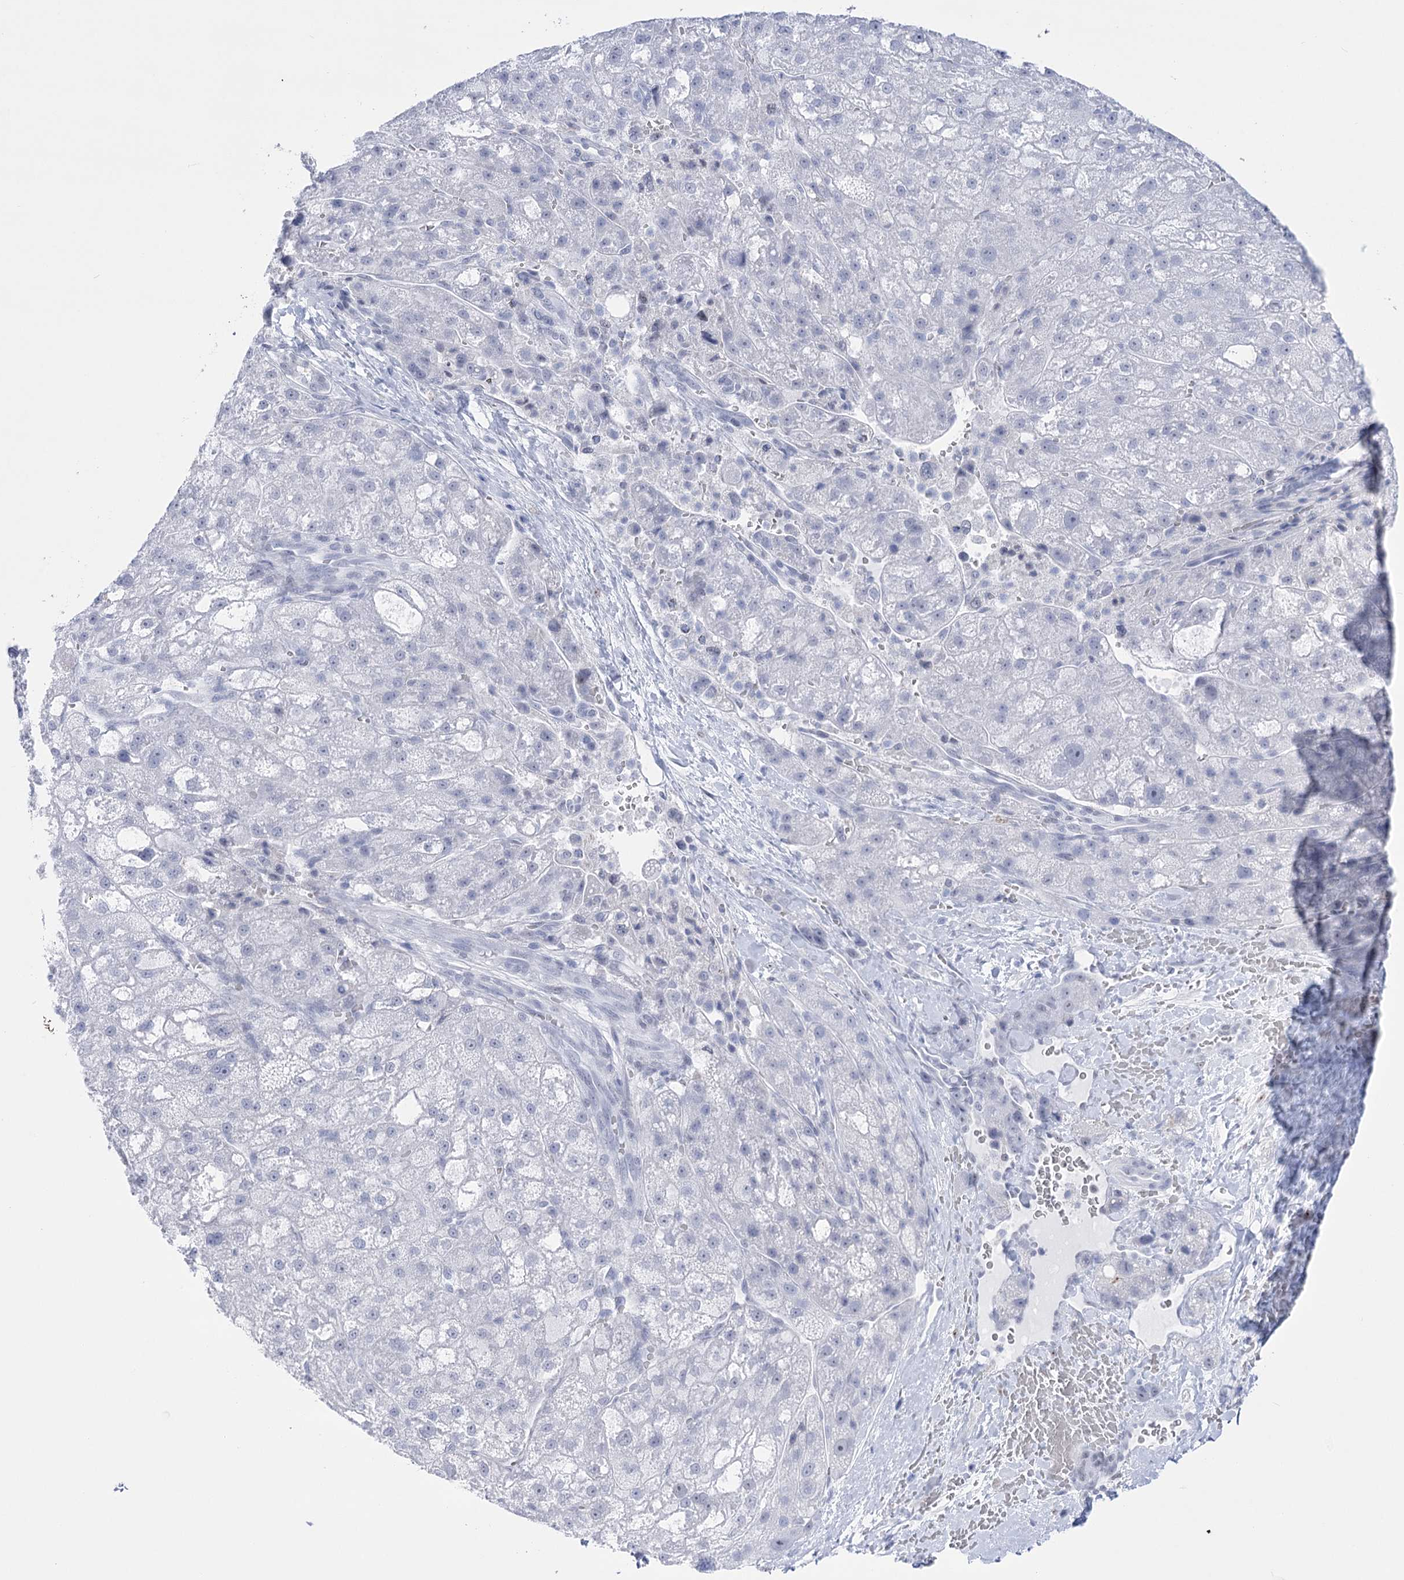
{"staining": {"intensity": "negative", "quantity": "none", "location": "none"}, "tissue": "liver cancer", "cell_type": "Tumor cells", "image_type": "cancer", "snomed": [{"axis": "morphology", "description": "Normal tissue, NOS"}, {"axis": "morphology", "description": "Carcinoma, Hepatocellular, NOS"}, {"axis": "topography", "description": "Liver"}], "caption": "A high-resolution micrograph shows immunohistochemistry staining of liver cancer, which reveals no significant expression in tumor cells.", "gene": "HORMAD1", "patient": {"sex": "male", "age": 57}}